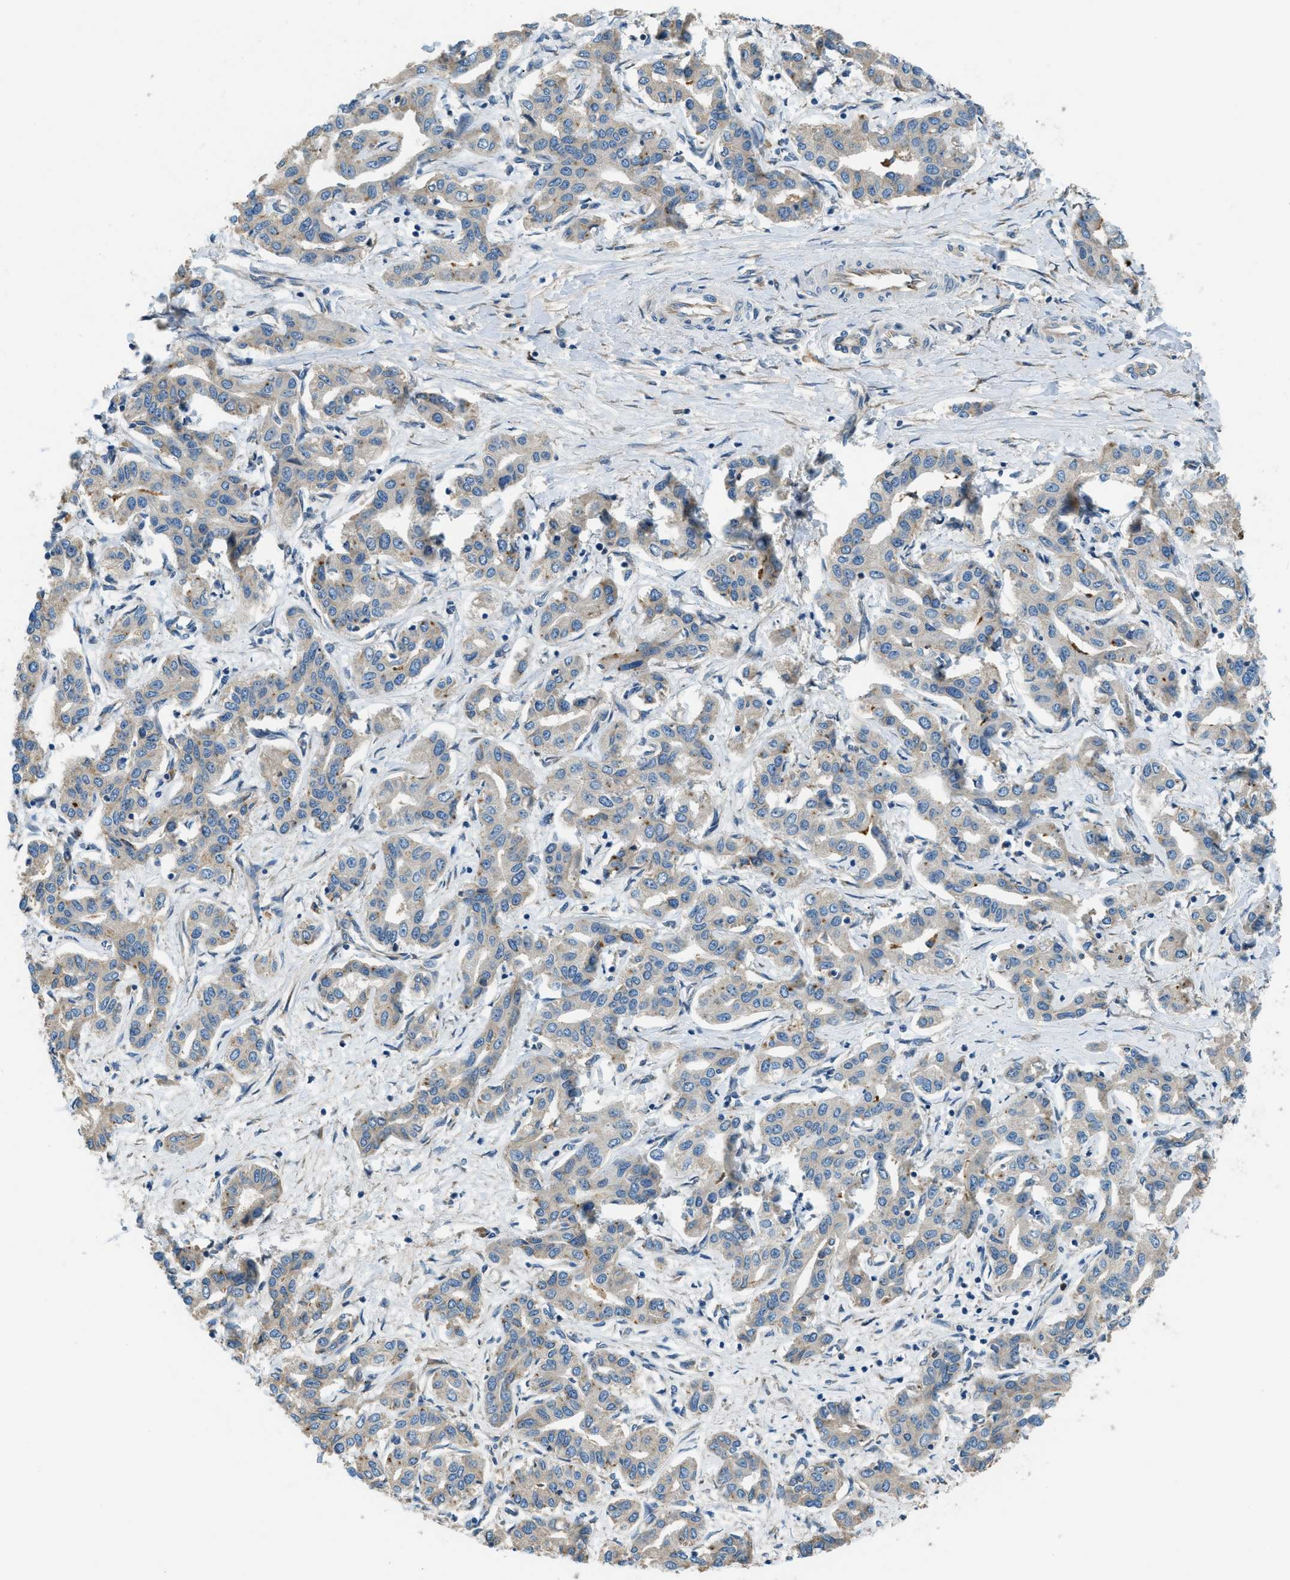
{"staining": {"intensity": "moderate", "quantity": "25%-75%", "location": "cytoplasmic/membranous"}, "tissue": "liver cancer", "cell_type": "Tumor cells", "image_type": "cancer", "snomed": [{"axis": "morphology", "description": "Cholangiocarcinoma"}, {"axis": "topography", "description": "Liver"}], "caption": "Protein expression analysis of cholangiocarcinoma (liver) reveals moderate cytoplasmic/membranous staining in approximately 25%-75% of tumor cells. The protein of interest is shown in brown color, while the nuclei are stained blue.", "gene": "GIMAP8", "patient": {"sex": "male", "age": 59}}